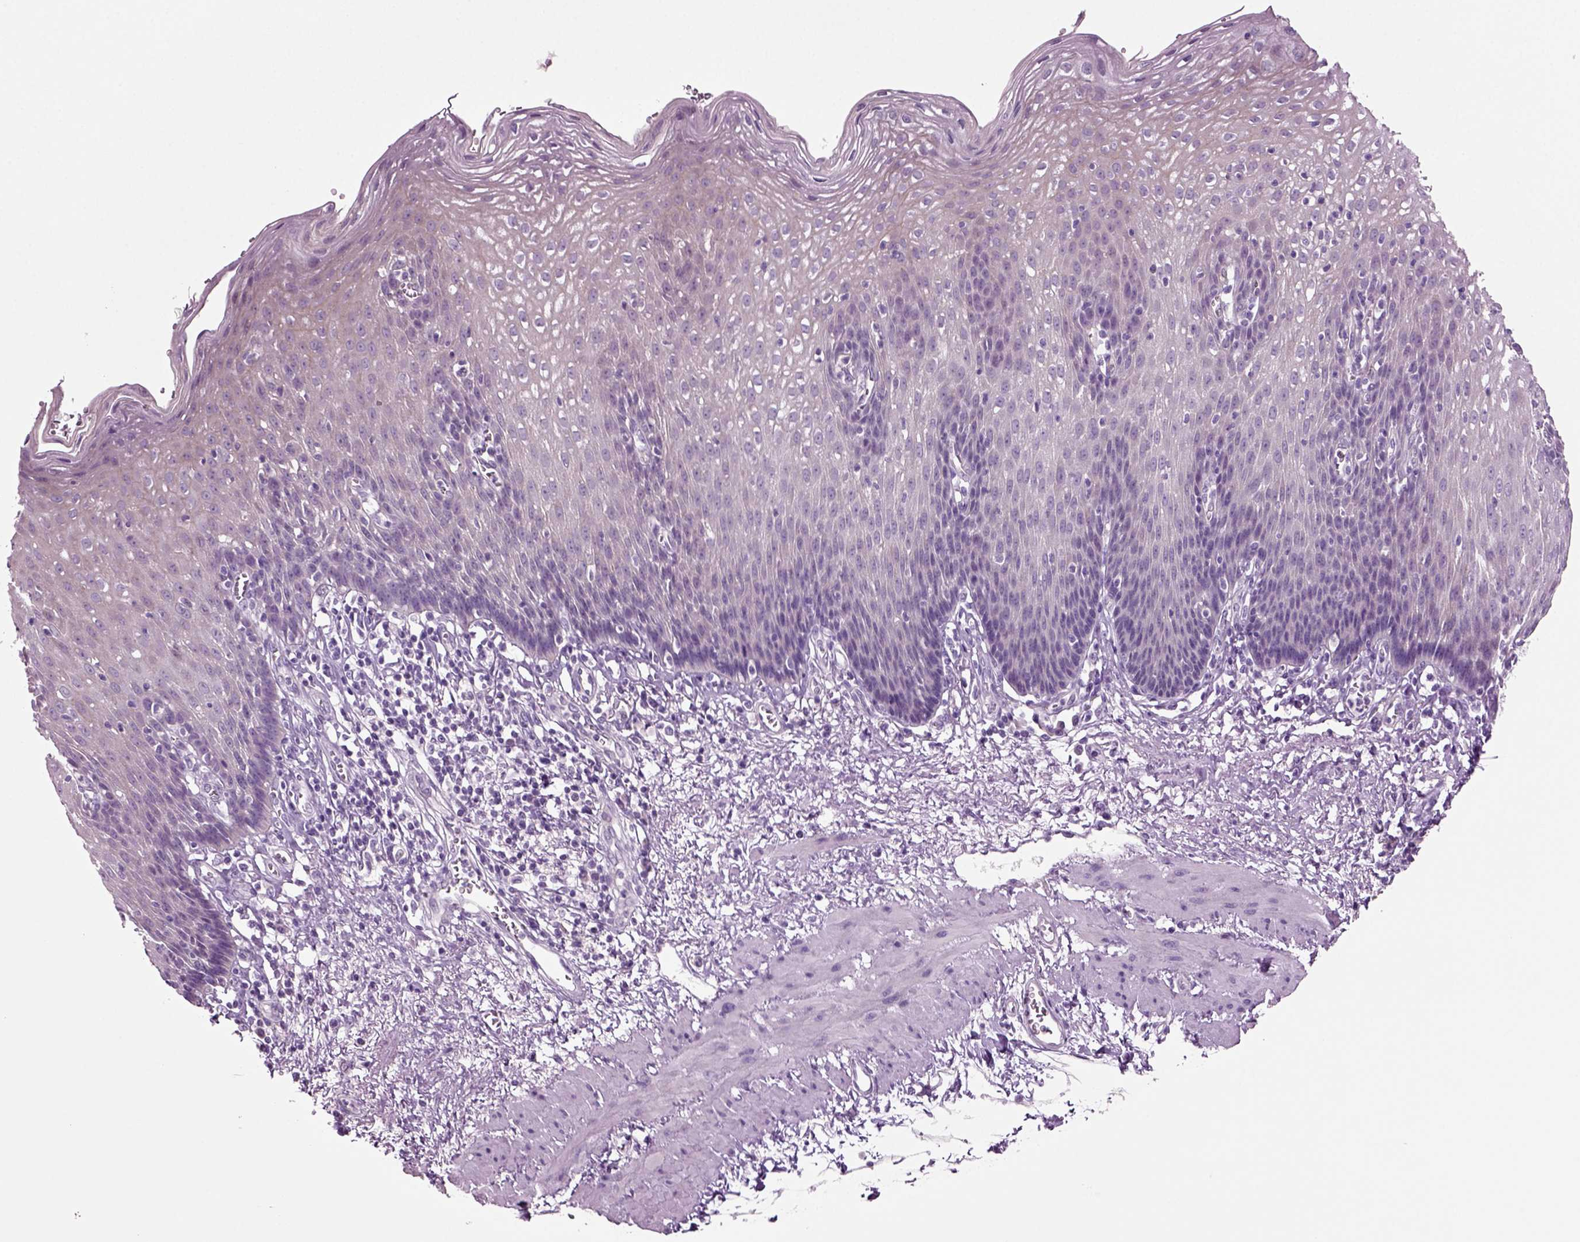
{"staining": {"intensity": "weak", "quantity": "<25%", "location": "cytoplasmic/membranous"}, "tissue": "esophagus", "cell_type": "Squamous epithelial cells", "image_type": "normal", "snomed": [{"axis": "morphology", "description": "Normal tissue, NOS"}, {"axis": "topography", "description": "Esophagus"}], "caption": "Immunohistochemical staining of benign human esophagus exhibits no significant positivity in squamous epithelial cells. (Brightfield microscopy of DAB IHC at high magnification).", "gene": "COL9A2", "patient": {"sex": "male", "age": 57}}